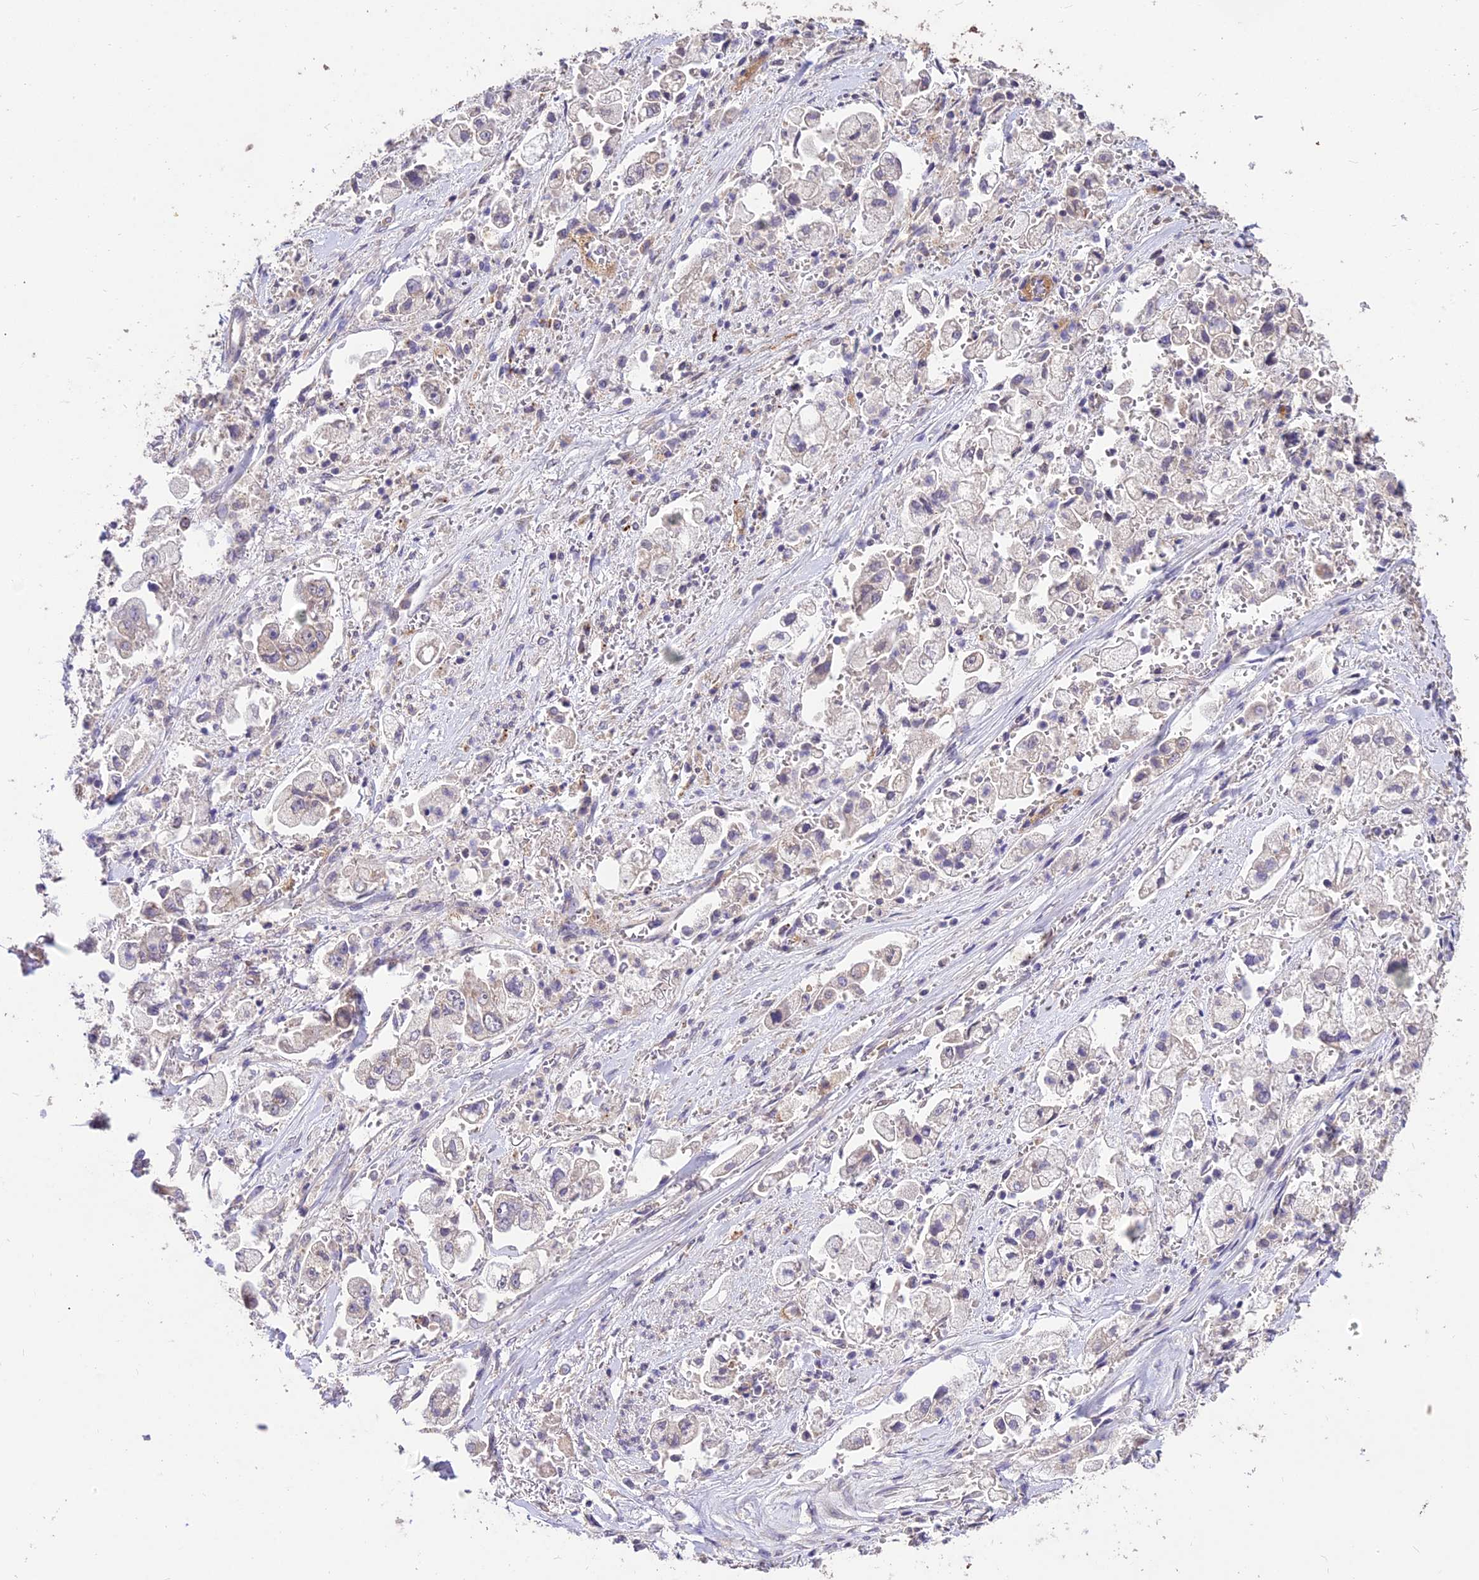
{"staining": {"intensity": "negative", "quantity": "none", "location": "none"}, "tissue": "stomach cancer", "cell_type": "Tumor cells", "image_type": "cancer", "snomed": [{"axis": "morphology", "description": "Adenocarcinoma, NOS"}, {"axis": "topography", "description": "Stomach"}], "caption": "Stomach cancer was stained to show a protein in brown. There is no significant staining in tumor cells.", "gene": "SDHD", "patient": {"sex": "male", "age": 62}}